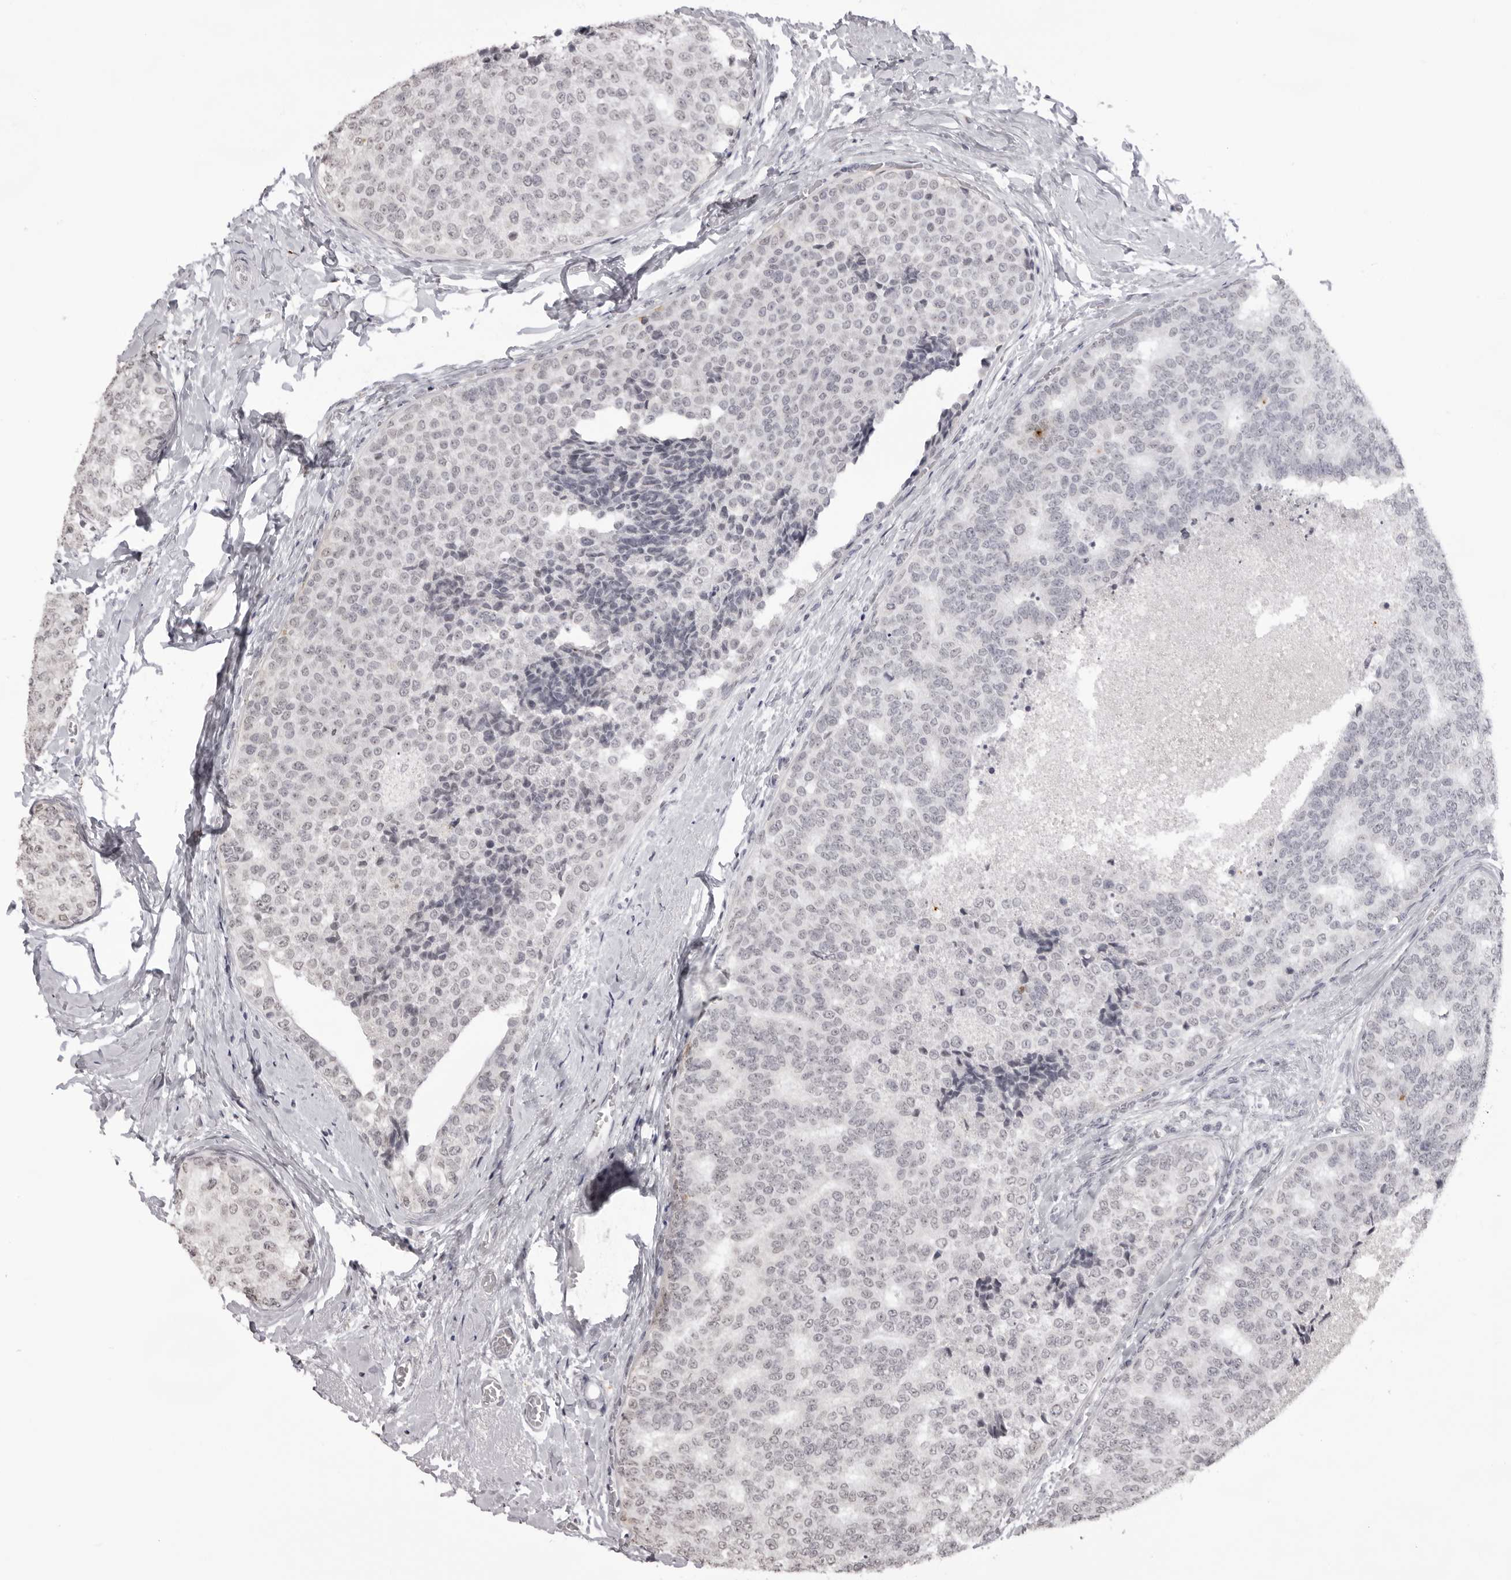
{"staining": {"intensity": "negative", "quantity": "none", "location": "none"}, "tissue": "breast cancer", "cell_type": "Tumor cells", "image_type": "cancer", "snomed": [{"axis": "morphology", "description": "Normal tissue, NOS"}, {"axis": "morphology", "description": "Duct carcinoma"}, {"axis": "topography", "description": "Breast"}], "caption": "Immunohistochemistry (IHC) micrograph of neoplastic tissue: human breast intraductal carcinoma stained with DAB exhibits no significant protein staining in tumor cells.", "gene": "NTM", "patient": {"sex": "female", "age": 43}}